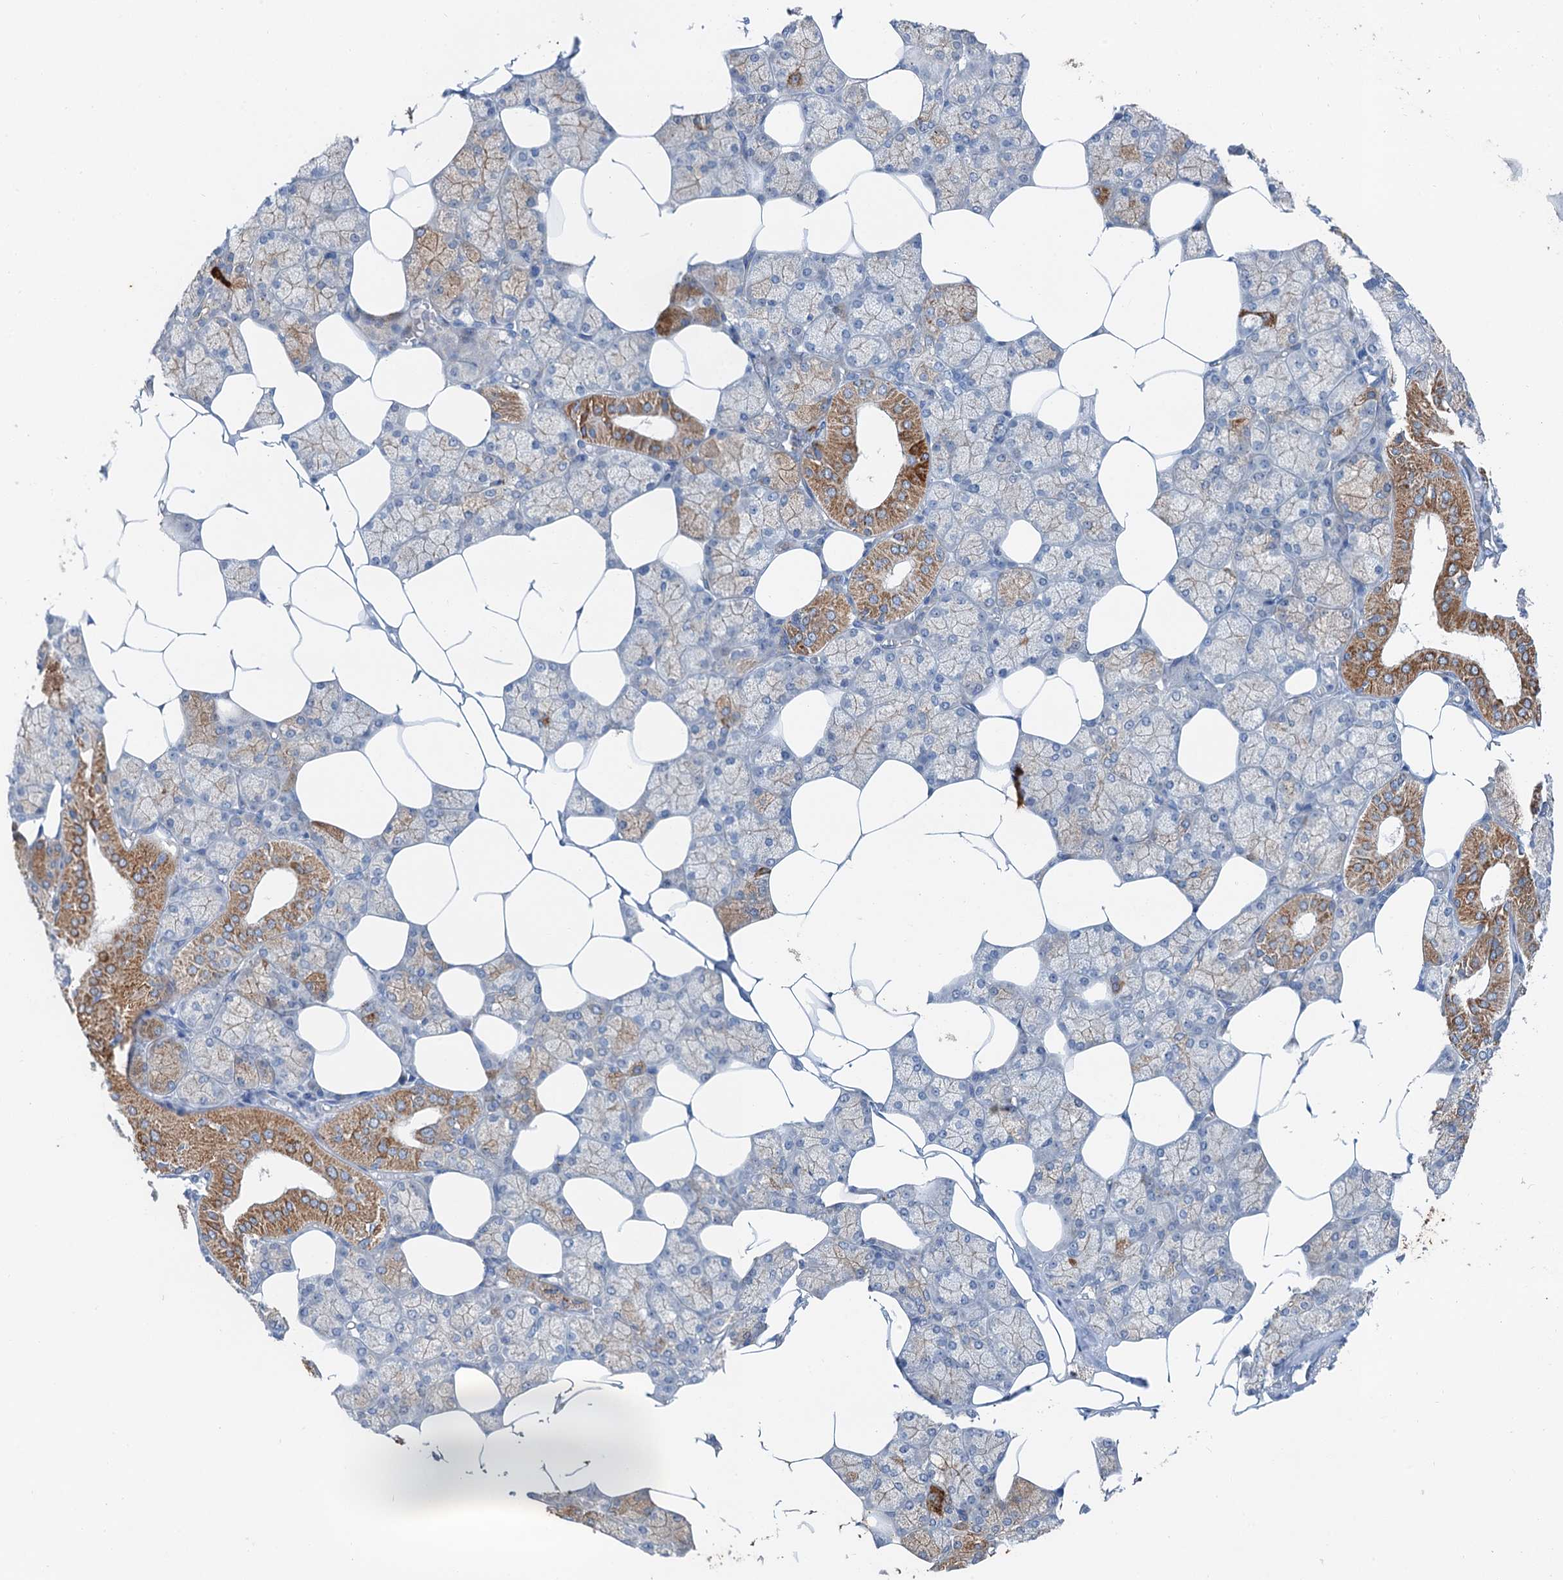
{"staining": {"intensity": "strong", "quantity": "25%-75%", "location": "cytoplasmic/membranous"}, "tissue": "salivary gland", "cell_type": "Glandular cells", "image_type": "normal", "snomed": [{"axis": "morphology", "description": "Normal tissue, NOS"}, {"axis": "topography", "description": "Salivary gland"}], "caption": "Glandular cells demonstrate high levels of strong cytoplasmic/membranous positivity in approximately 25%-75% of cells in unremarkable salivary gland. (brown staining indicates protein expression, while blue staining denotes nuclei).", "gene": "ANKRD26", "patient": {"sex": "male", "age": 62}}